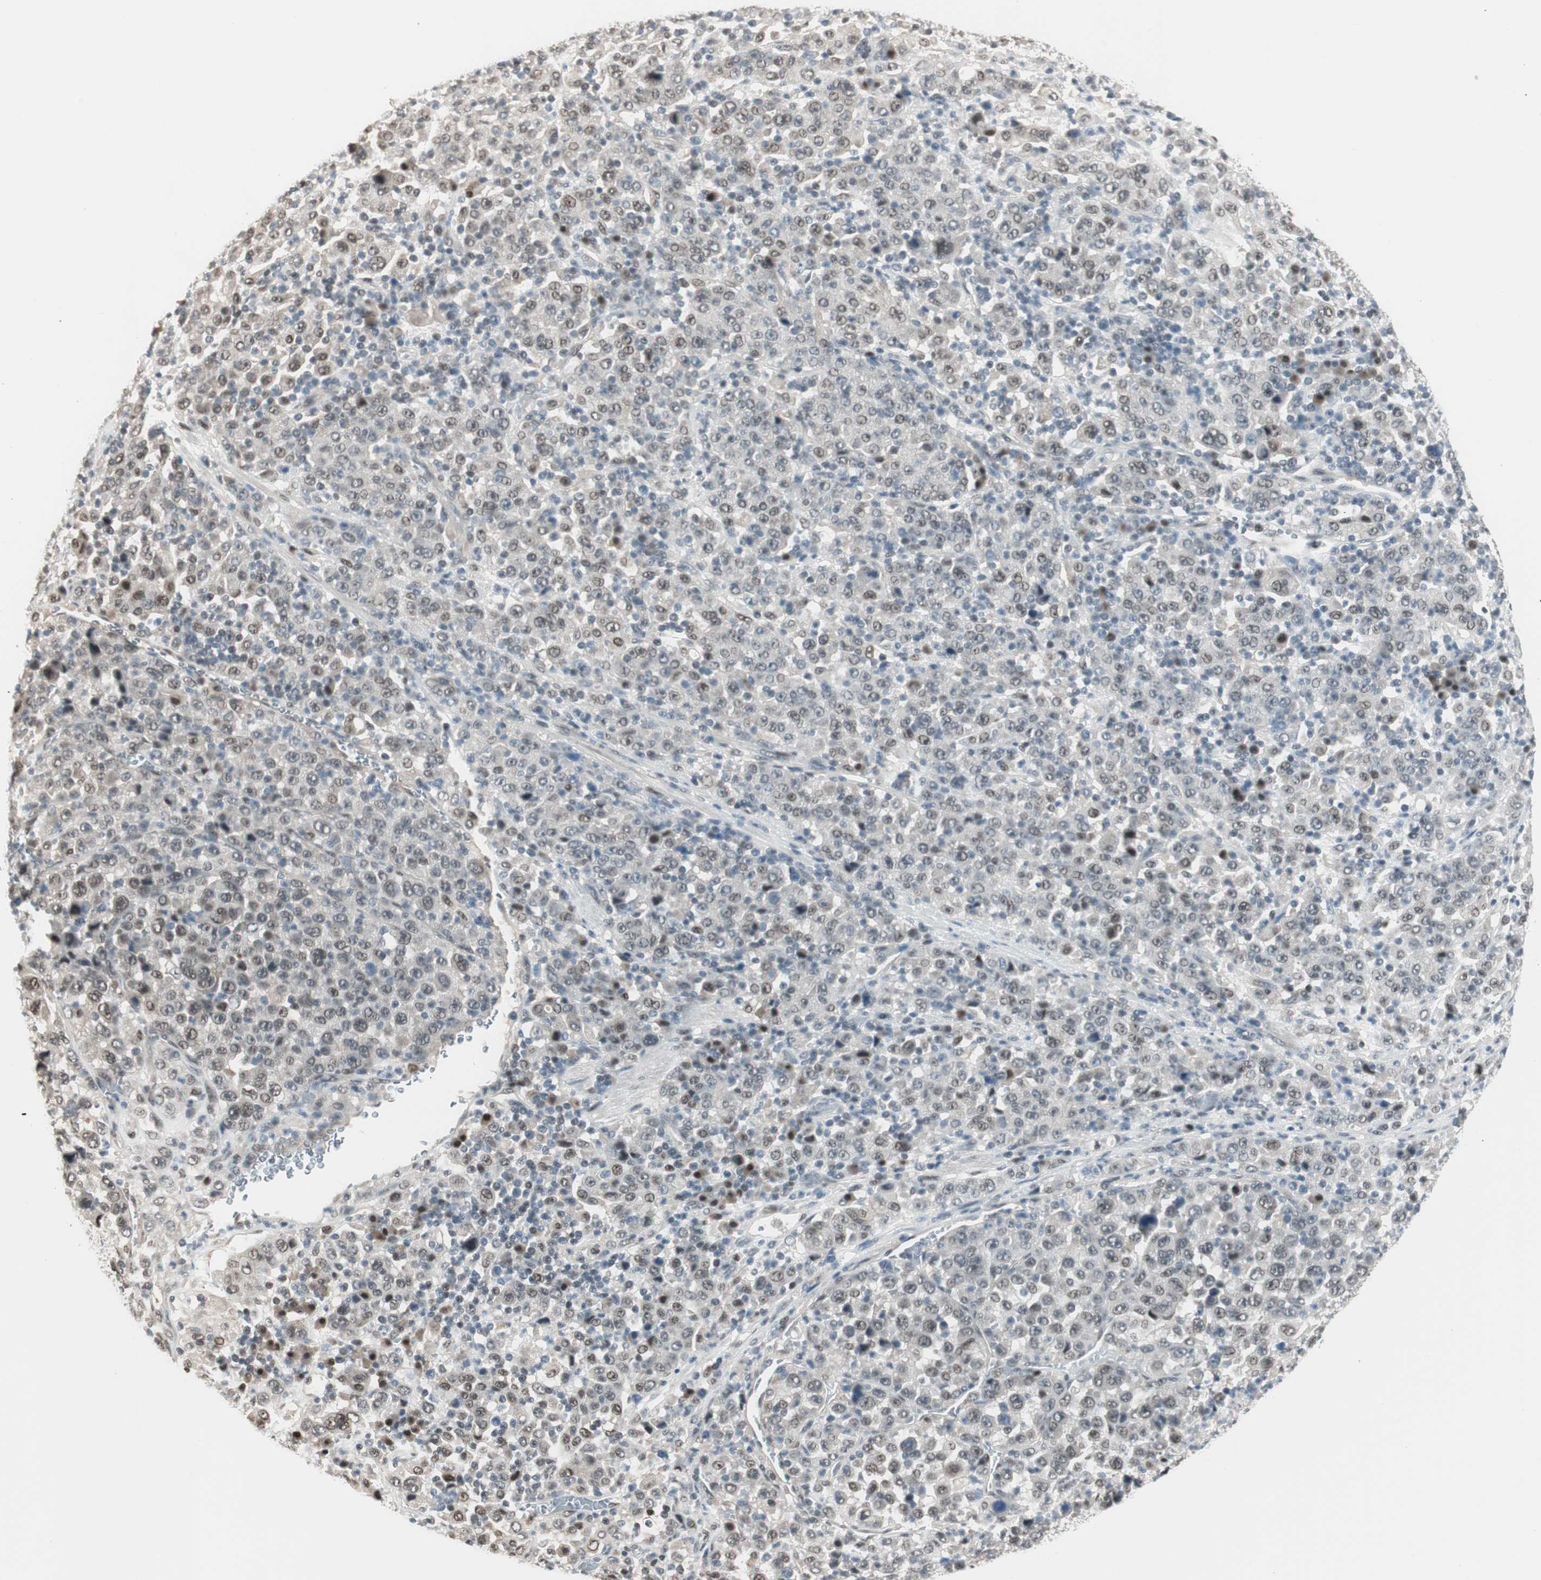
{"staining": {"intensity": "moderate", "quantity": "25%-75%", "location": "nuclear"}, "tissue": "stomach cancer", "cell_type": "Tumor cells", "image_type": "cancer", "snomed": [{"axis": "morphology", "description": "Normal tissue, NOS"}, {"axis": "morphology", "description": "Adenocarcinoma, NOS"}, {"axis": "topography", "description": "Stomach, upper"}, {"axis": "topography", "description": "Stomach"}], "caption": "A micrograph showing moderate nuclear staining in approximately 25%-75% of tumor cells in stomach cancer, as visualized by brown immunohistochemical staining.", "gene": "LONP2", "patient": {"sex": "male", "age": 59}}